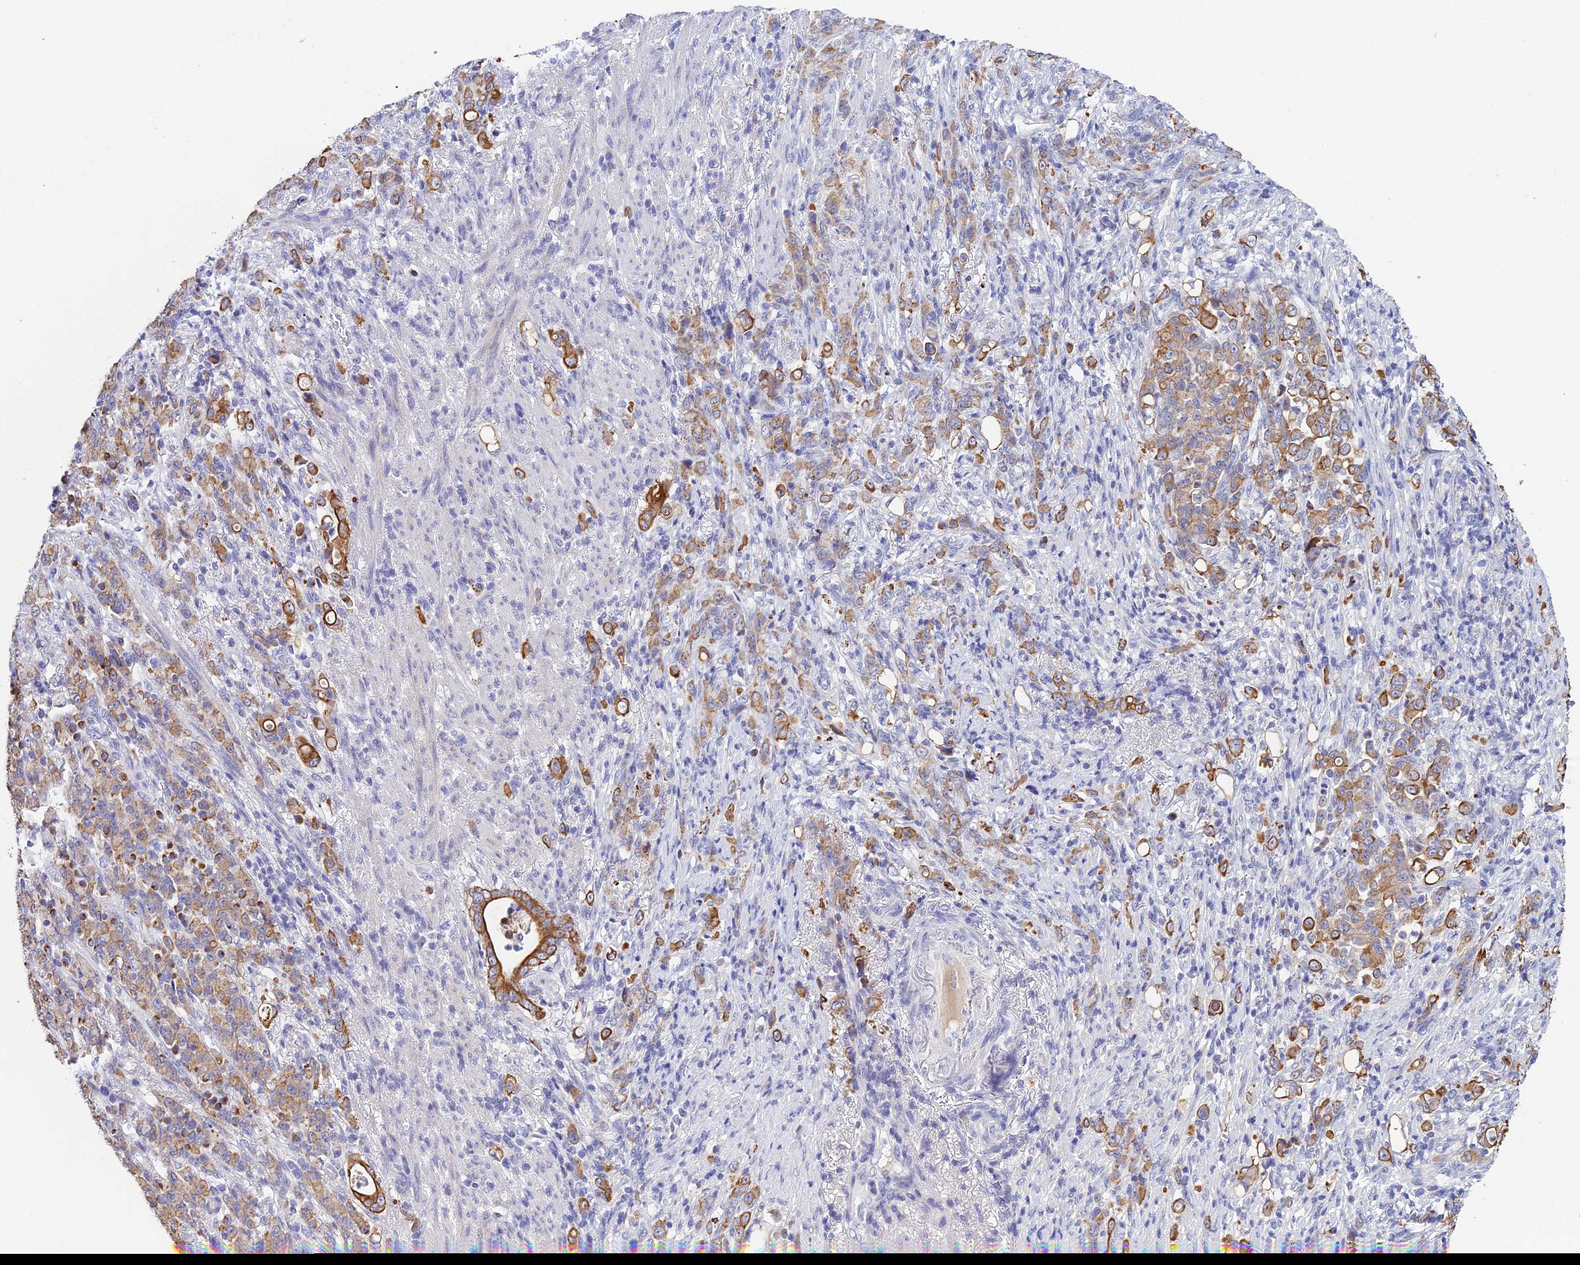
{"staining": {"intensity": "moderate", "quantity": ">75%", "location": "cytoplasmic/membranous"}, "tissue": "stomach cancer", "cell_type": "Tumor cells", "image_type": "cancer", "snomed": [{"axis": "morphology", "description": "Normal tissue, NOS"}, {"axis": "morphology", "description": "Adenocarcinoma, NOS"}, {"axis": "topography", "description": "Stomach"}], "caption": "Immunohistochemical staining of human stomach cancer exhibits medium levels of moderate cytoplasmic/membranous protein positivity in about >75% of tumor cells. The staining is performed using DAB (3,3'-diaminobenzidine) brown chromogen to label protein expression. The nuclei are counter-stained blue using hematoxylin.", "gene": "ZXDA", "patient": {"sex": "female", "age": 79}}